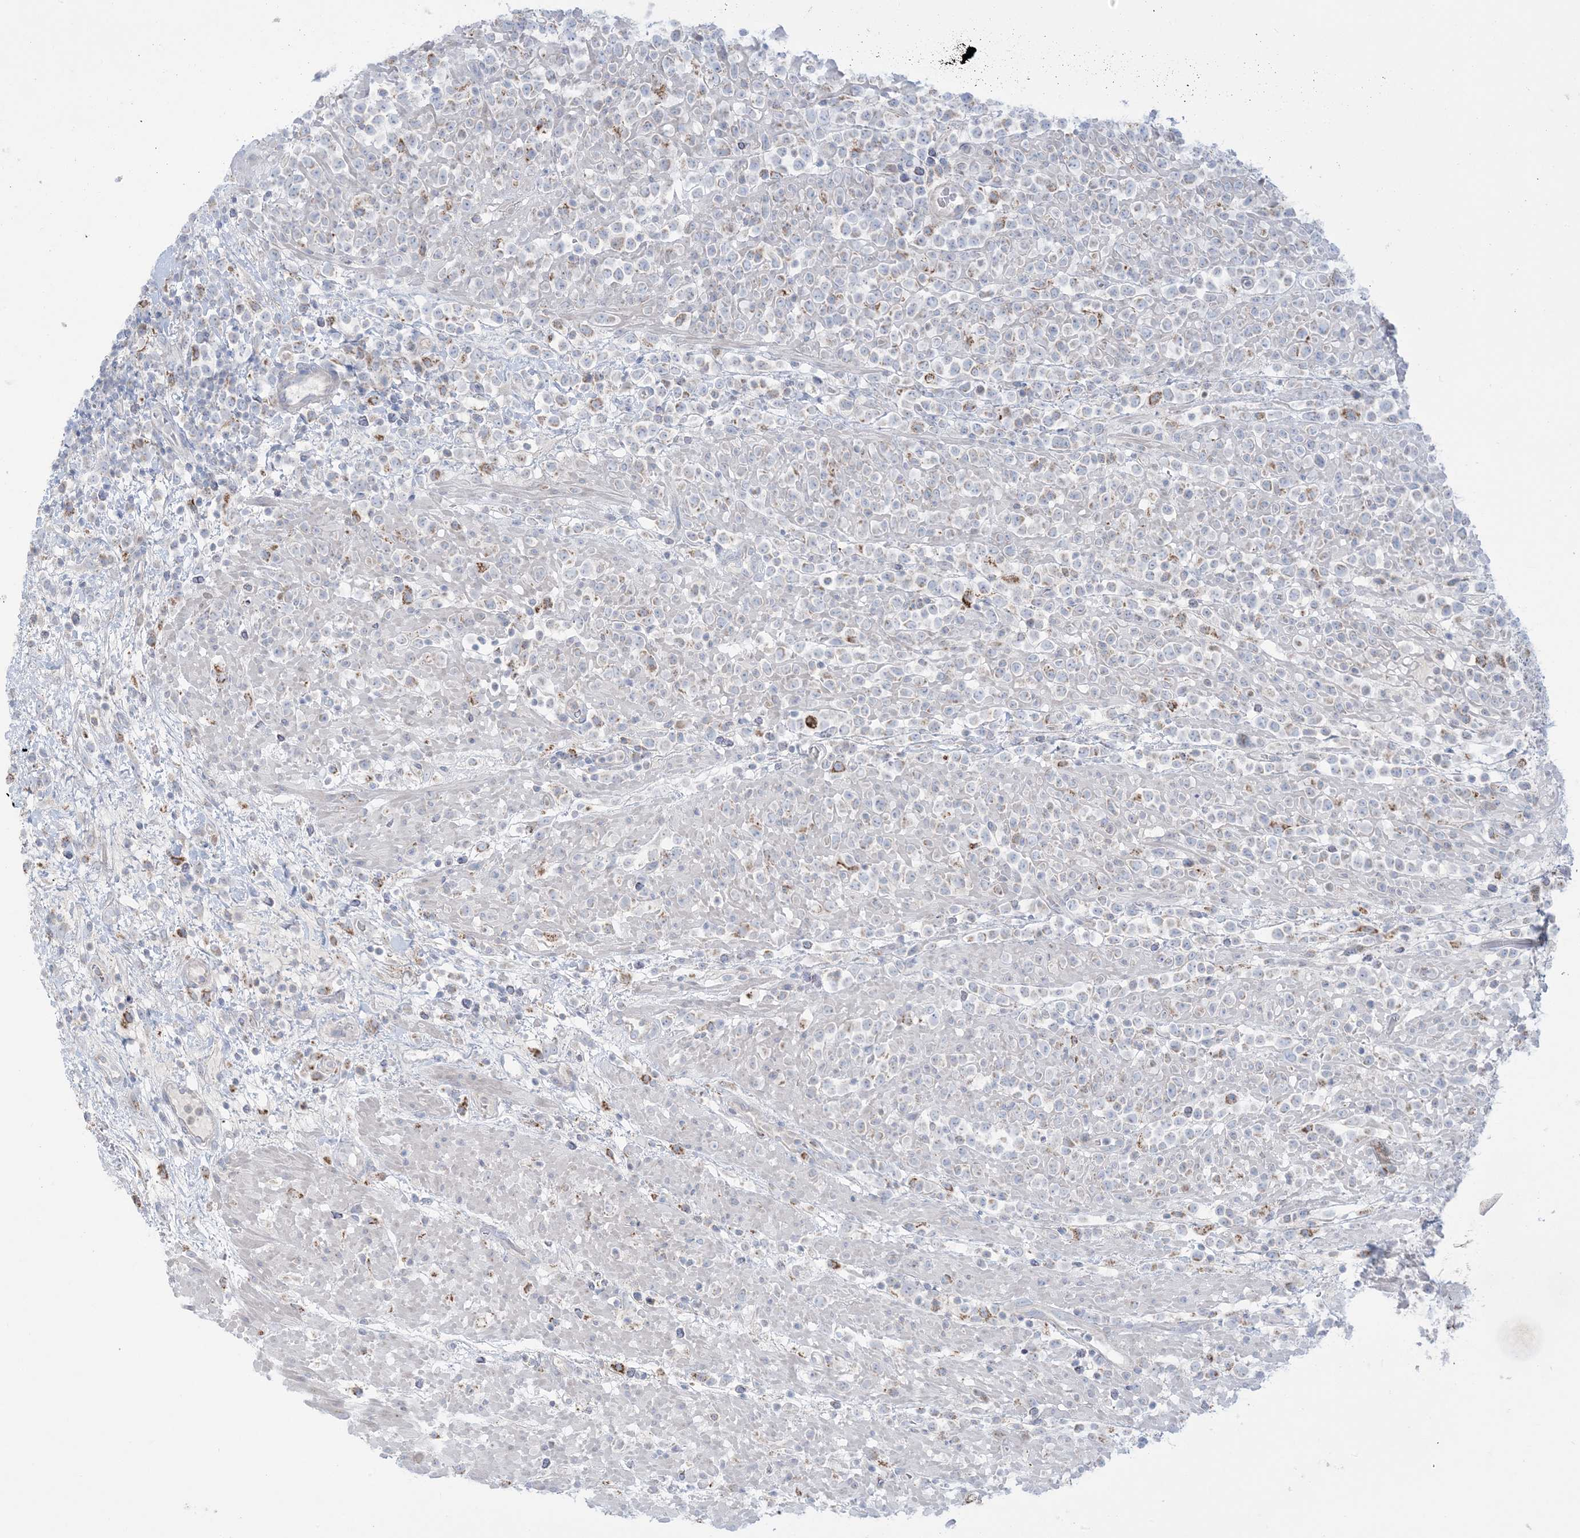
{"staining": {"intensity": "negative", "quantity": "none", "location": "none"}, "tissue": "lymphoma", "cell_type": "Tumor cells", "image_type": "cancer", "snomed": [{"axis": "morphology", "description": "Malignant lymphoma, non-Hodgkin's type, High grade"}, {"axis": "topography", "description": "Colon"}], "caption": "DAB (3,3'-diaminobenzidine) immunohistochemical staining of human high-grade malignant lymphoma, non-Hodgkin's type displays no significant staining in tumor cells.", "gene": "KCTD6", "patient": {"sex": "female", "age": 53}}